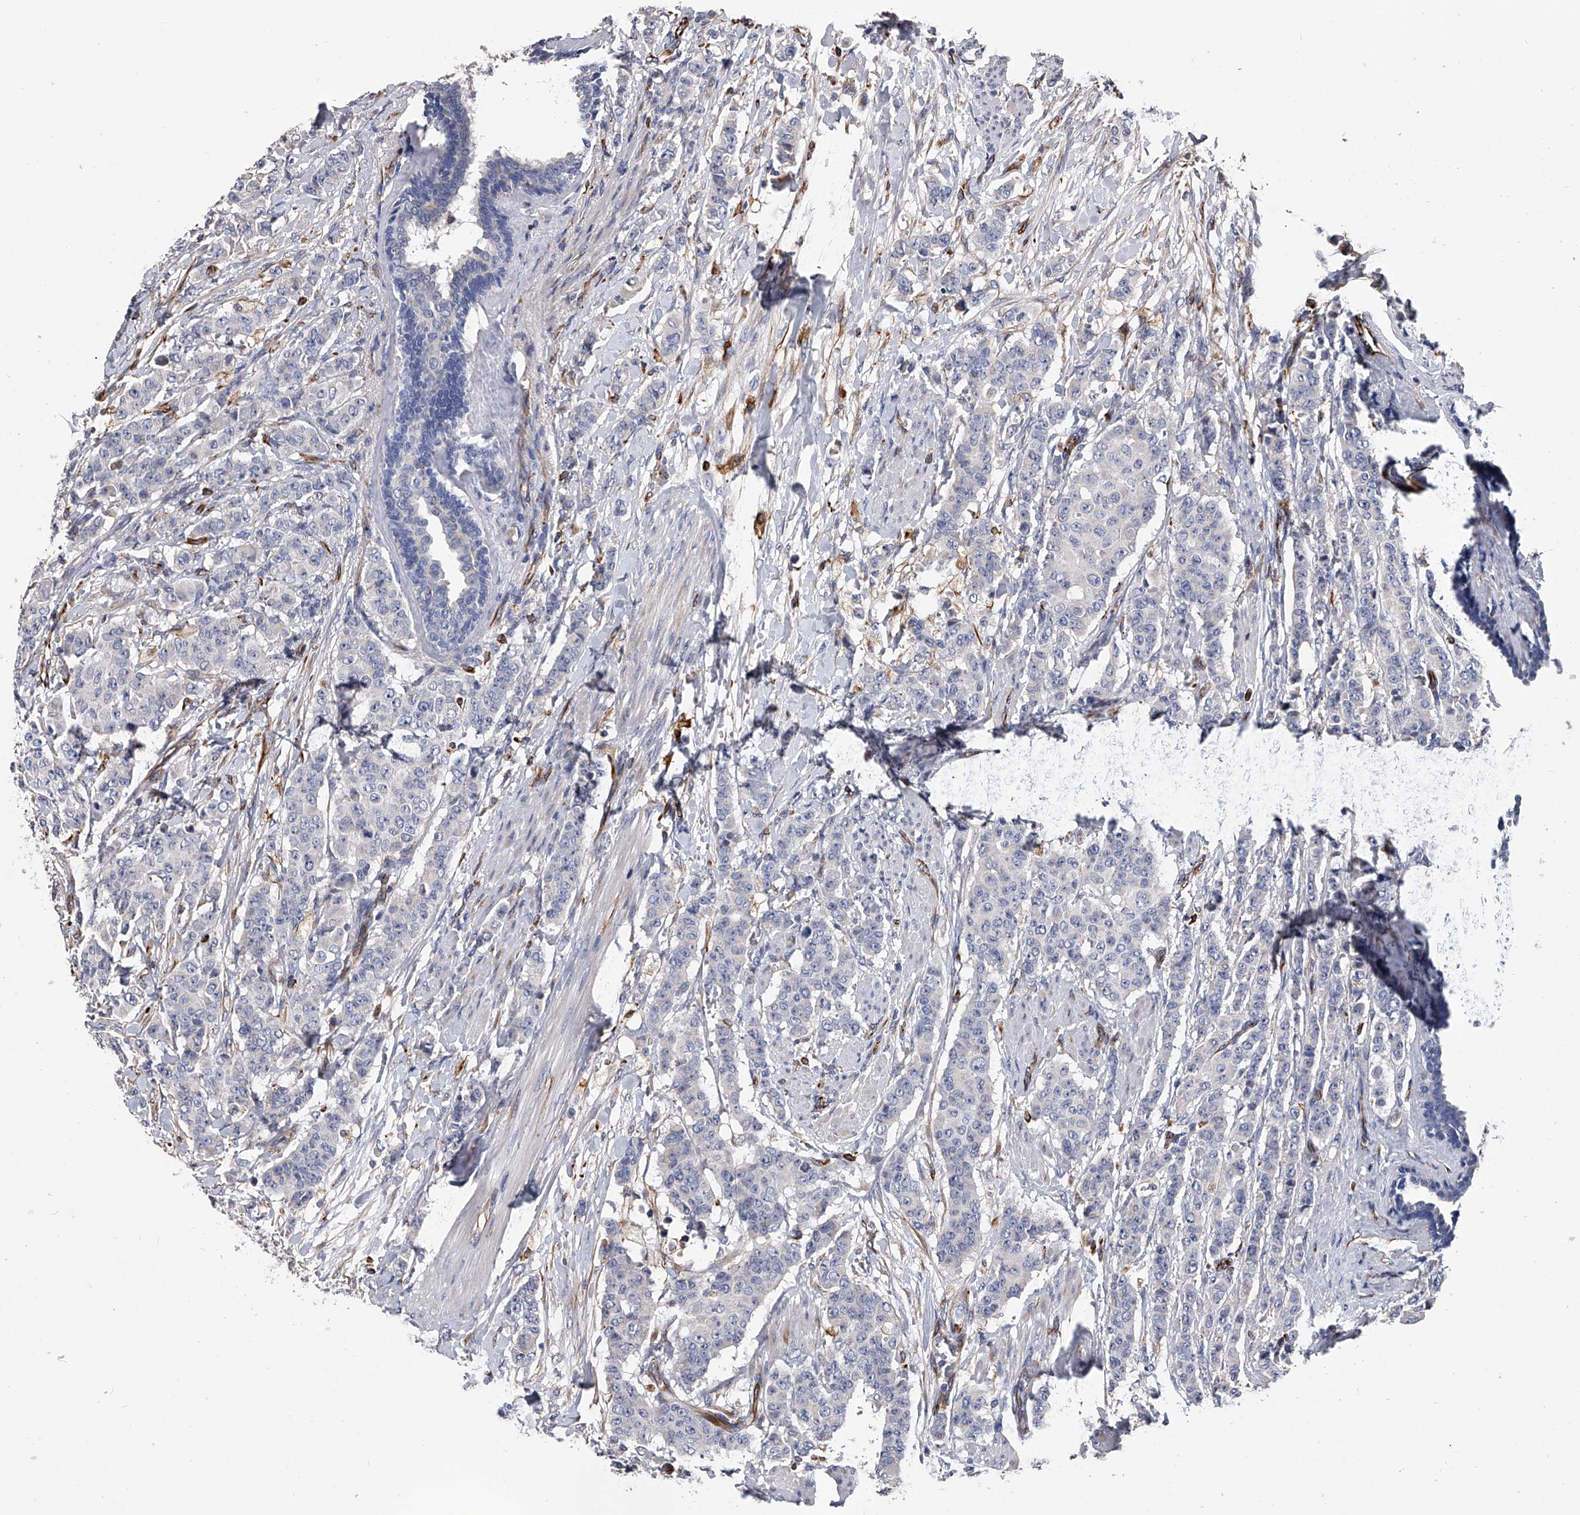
{"staining": {"intensity": "negative", "quantity": "none", "location": "none"}, "tissue": "breast cancer", "cell_type": "Tumor cells", "image_type": "cancer", "snomed": [{"axis": "morphology", "description": "Duct carcinoma"}, {"axis": "topography", "description": "Breast"}], "caption": "Infiltrating ductal carcinoma (breast) was stained to show a protein in brown. There is no significant expression in tumor cells.", "gene": "EFCAB7", "patient": {"sex": "female", "age": 40}}